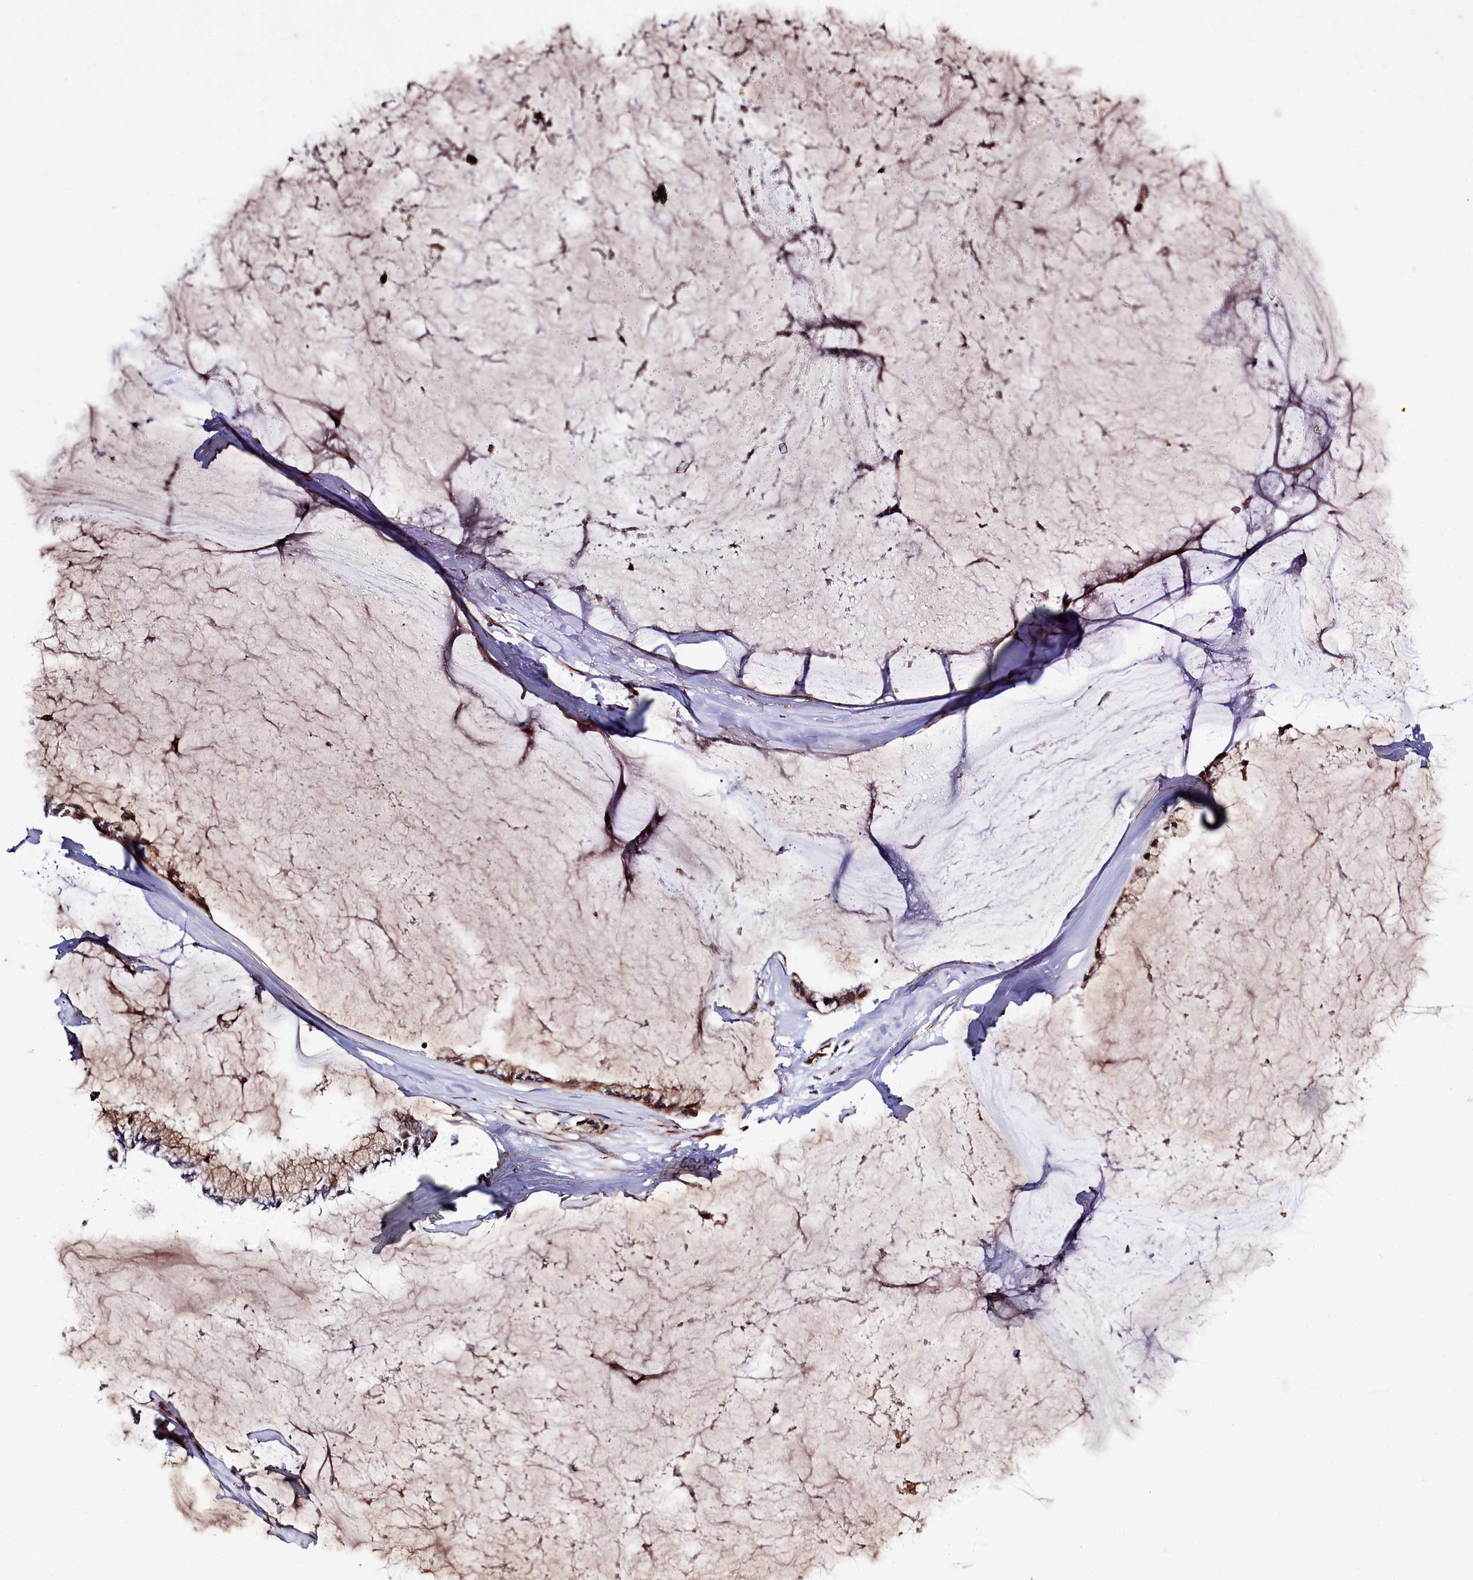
{"staining": {"intensity": "moderate", "quantity": ">75%", "location": "cytoplasmic/membranous"}, "tissue": "ovarian cancer", "cell_type": "Tumor cells", "image_type": "cancer", "snomed": [{"axis": "morphology", "description": "Cystadenocarcinoma, mucinous, NOS"}, {"axis": "topography", "description": "Ovary"}], "caption": "This micrograph reveals immunohistochemistry (IHC) staining of mucinous cystadenocarcinoma (ovarian), with medium moderate cytoplasmic/membranous positivity in approximately >75% of tumor cells.", "gene": "RAPGEF4", "patient": {"sex": "female", "age": 39}}